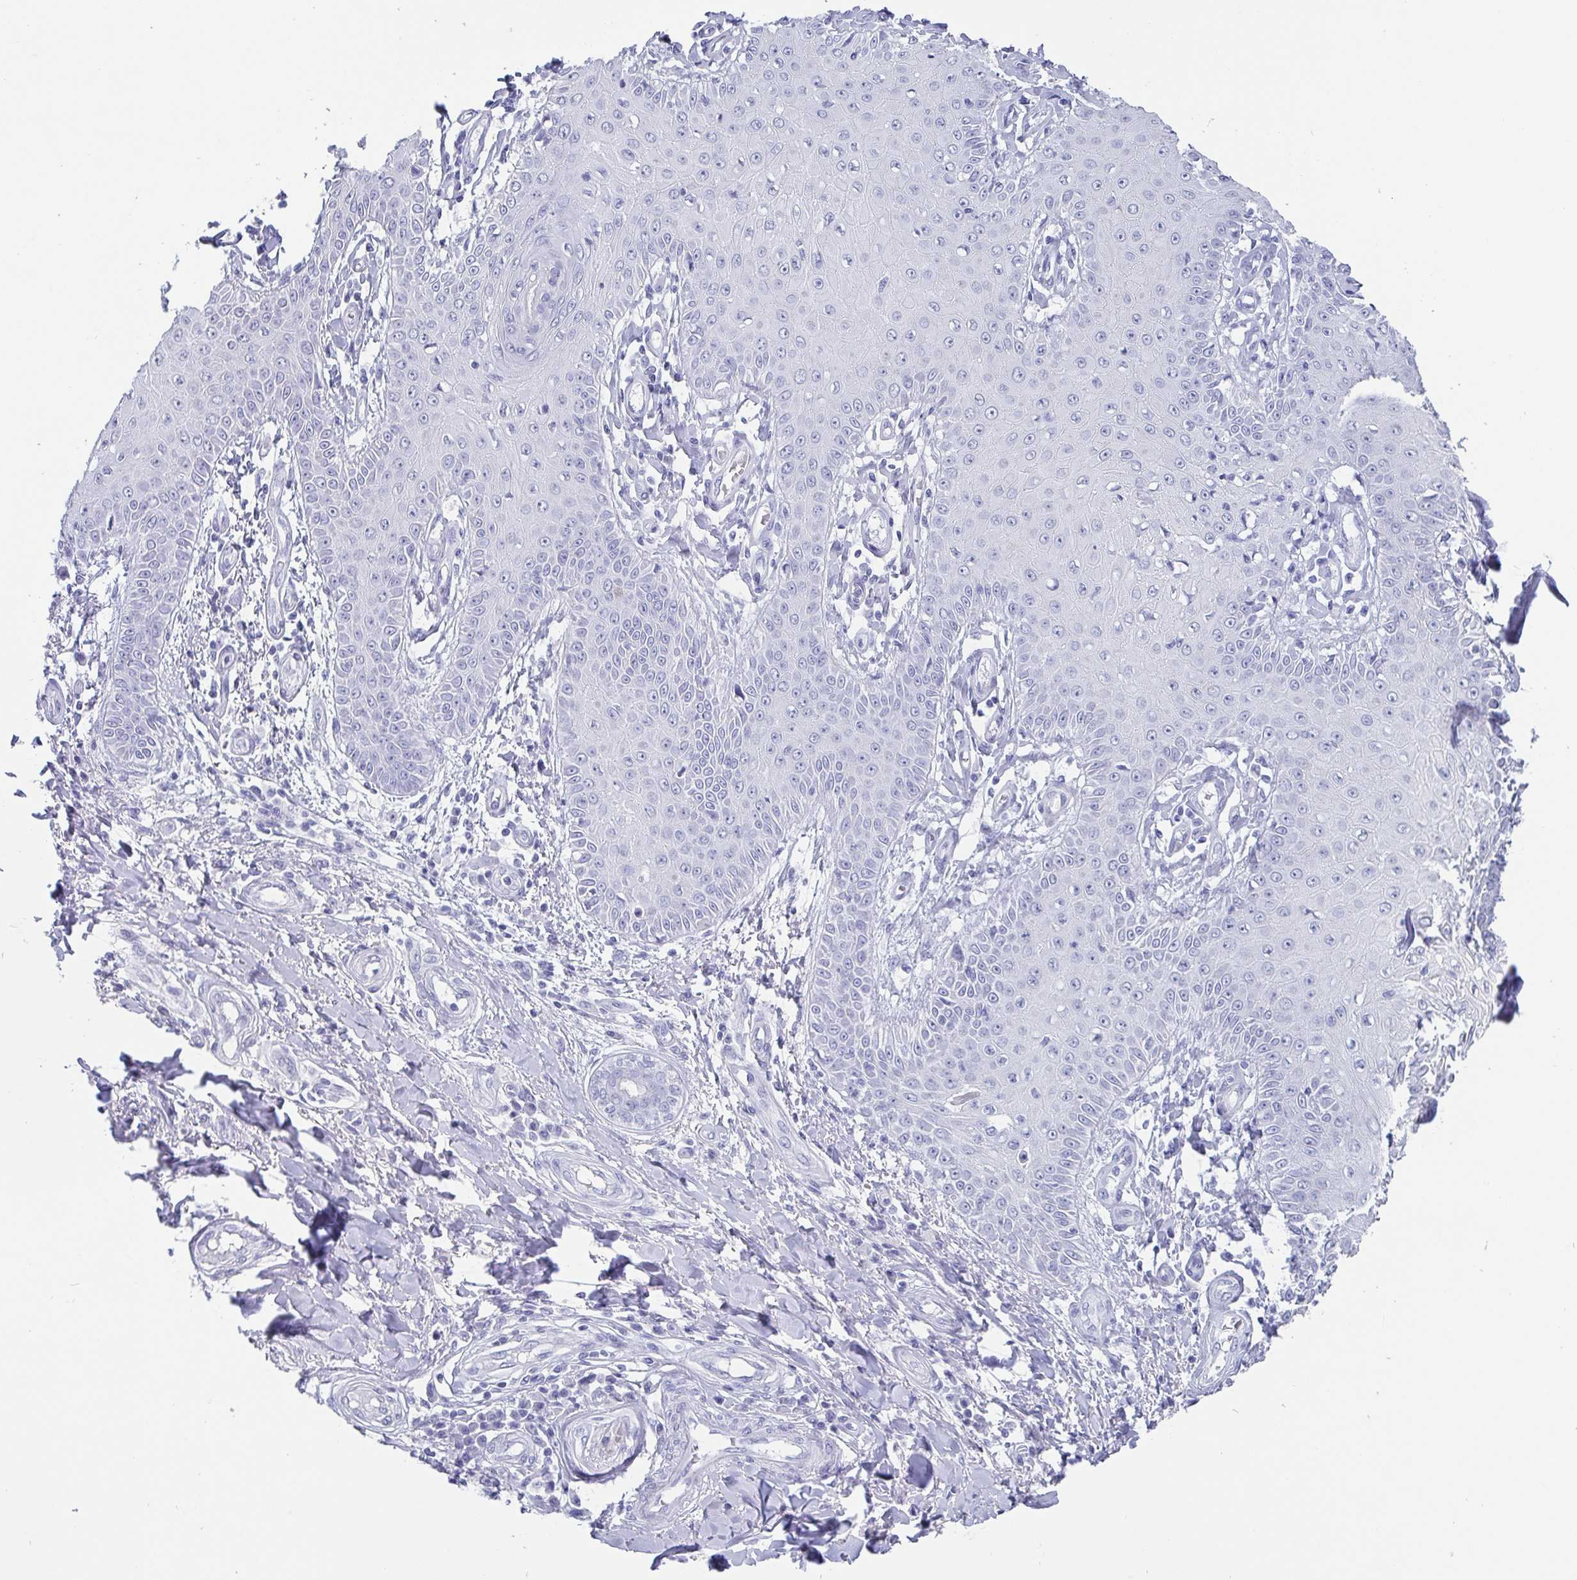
{"staining": {"intensity": "negative", "quantity": "none", "location": "none"}, "tissue": "skin cancer", "cell_type": "Tumor cells", "image_type": "cancer", "snomed": [{"axis": "morphology", "description": "Squamous cell carcinoma, NOS"}, {"axis": "topography", "description": "Skin"}], "caption": "This is a histopathology image of immunohistochemistry (IHC) staining of squamous cell carcinoma (skin), which shows no staining in tumor cells.", "gene": "SCGN", "patient": {"sex": "male", "age": 70}}